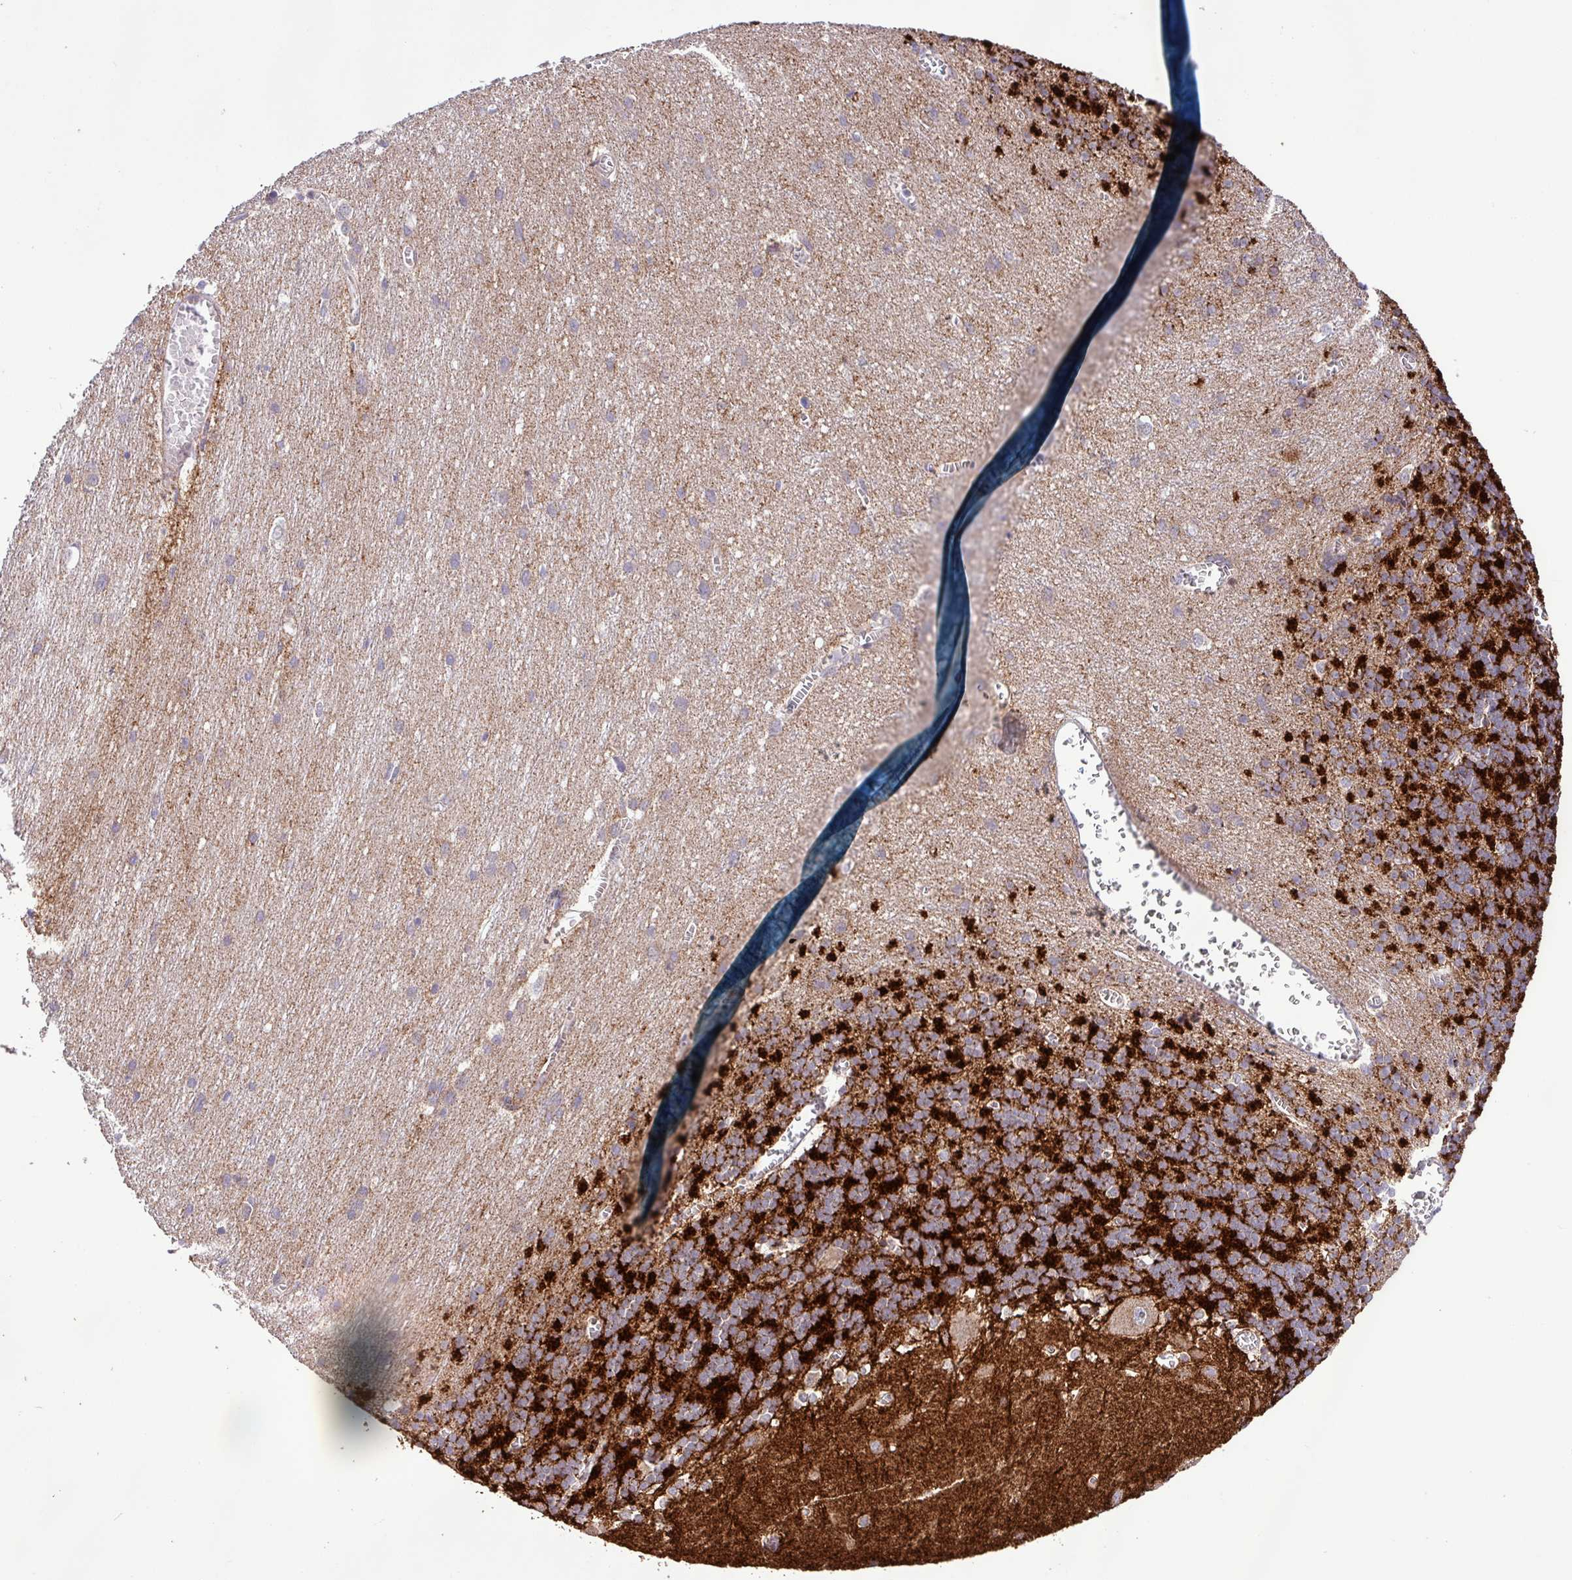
{"staining": {"intensity": "strong", "quantity": ">75%", "location": "cytoplasmic/membranous"}, "tissue": "cerebellum", "cell_type": "Cells in granular layer", "image_type": "normal", "snomed": [{"axis": "morphology", "description": "Normal tissue, NOS"}, {"axis": "topography", "description": "Cerebellum"}], "caption": "Immunohistochemistry histopathology image of normal human cerebellum stained for a protein (brown), which demonstrates high levels of strong cytoplasmic/membranous positivity in about >75% of cells in granular layer.", "gene": "B3GNT9", "patient": {"sex": "male", "age": 37}}